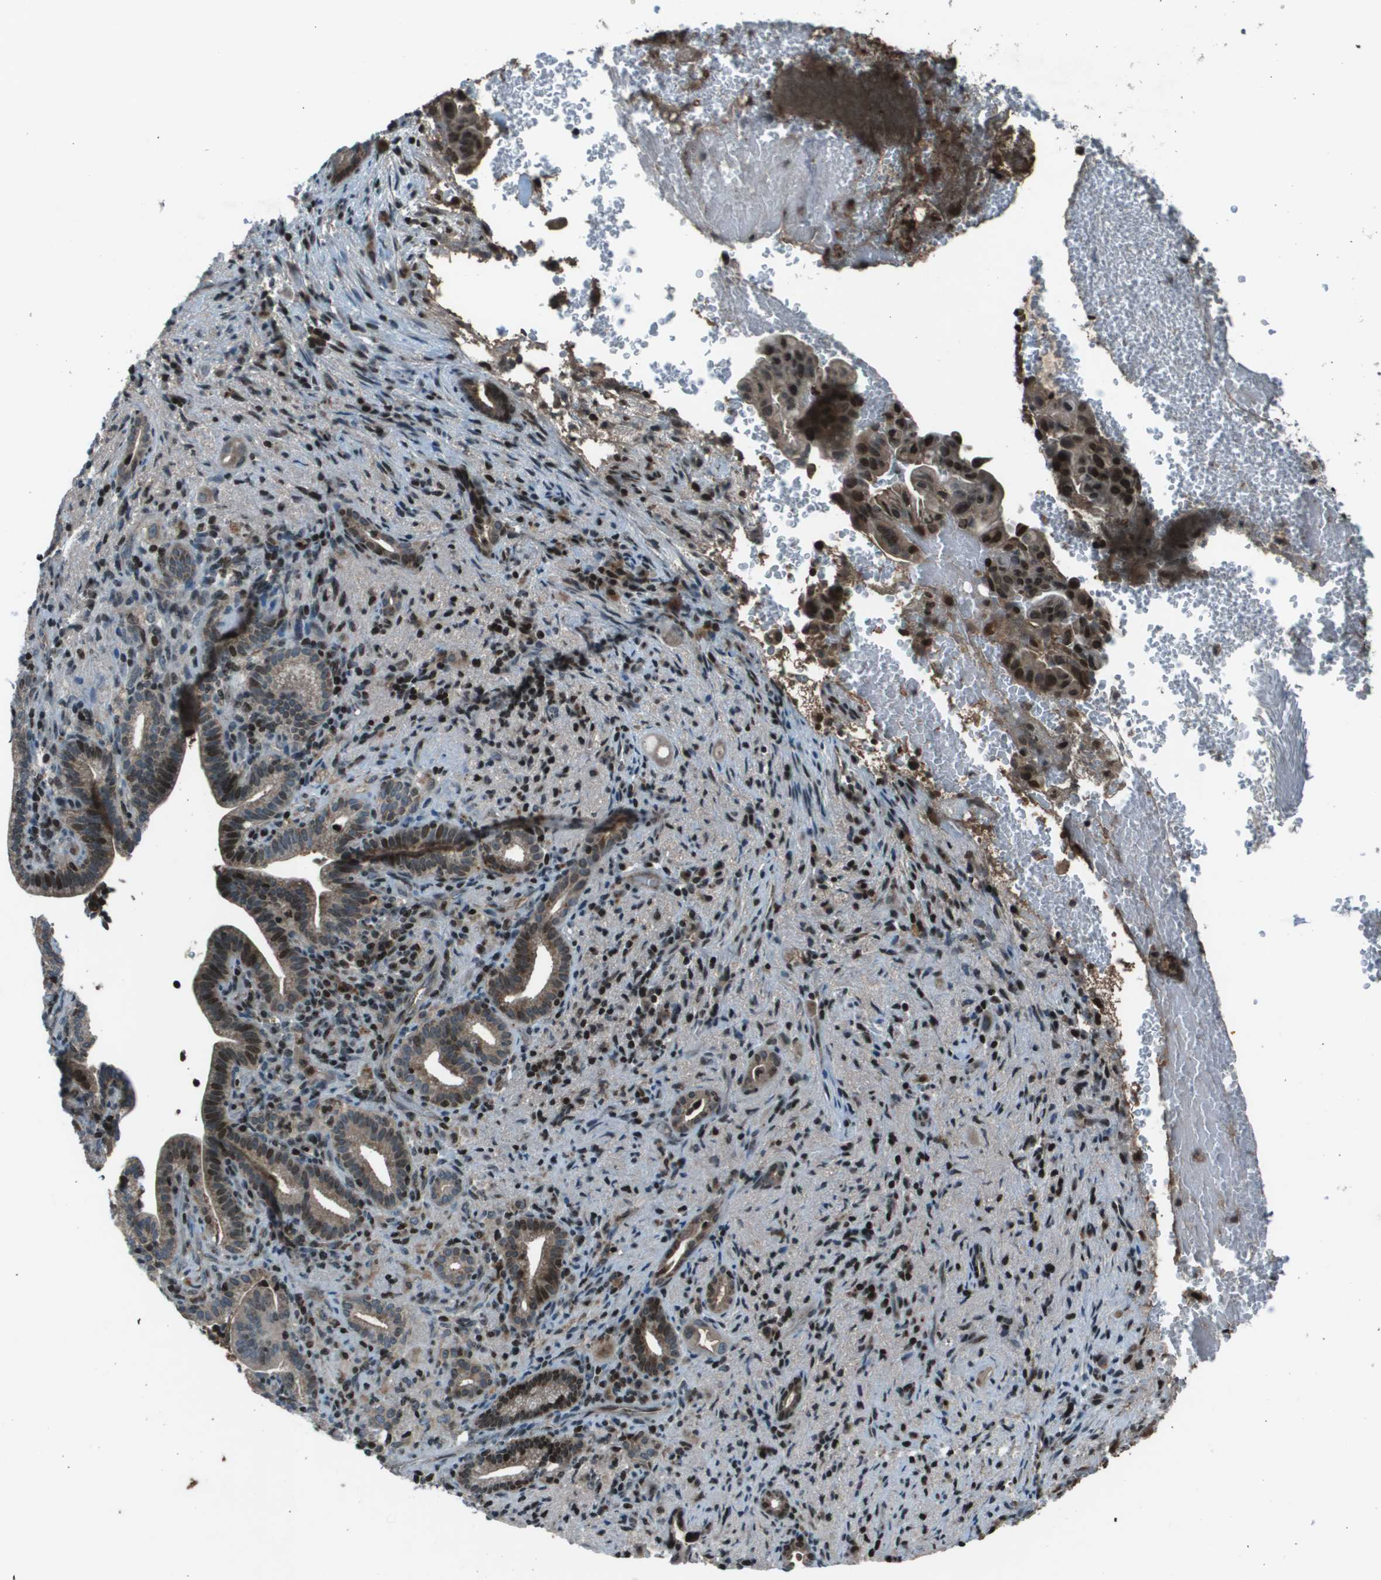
{"staining": {"intensity": "moderate", "quantity": ">75%", "location": "cytoplasmic/membranous,nuclear"}, "tissue": "liver cancer", "cell_type": "Tumor cells", "image_type": "cancer", "snomed": [{"axis": "morphology", "description": "Cholangiocarcinoma"}, {"axis": "topography", "description": "Liver"}], "caption": "IHC (DAB) staining of human liver cholangiocarcinoma displays moderate cytoplasmic/membranous and nuclear protein positivity in approximately >75% of tumor cells.", "gene": "CXCL12", "patient": {"sex": "female", "age": 68}}